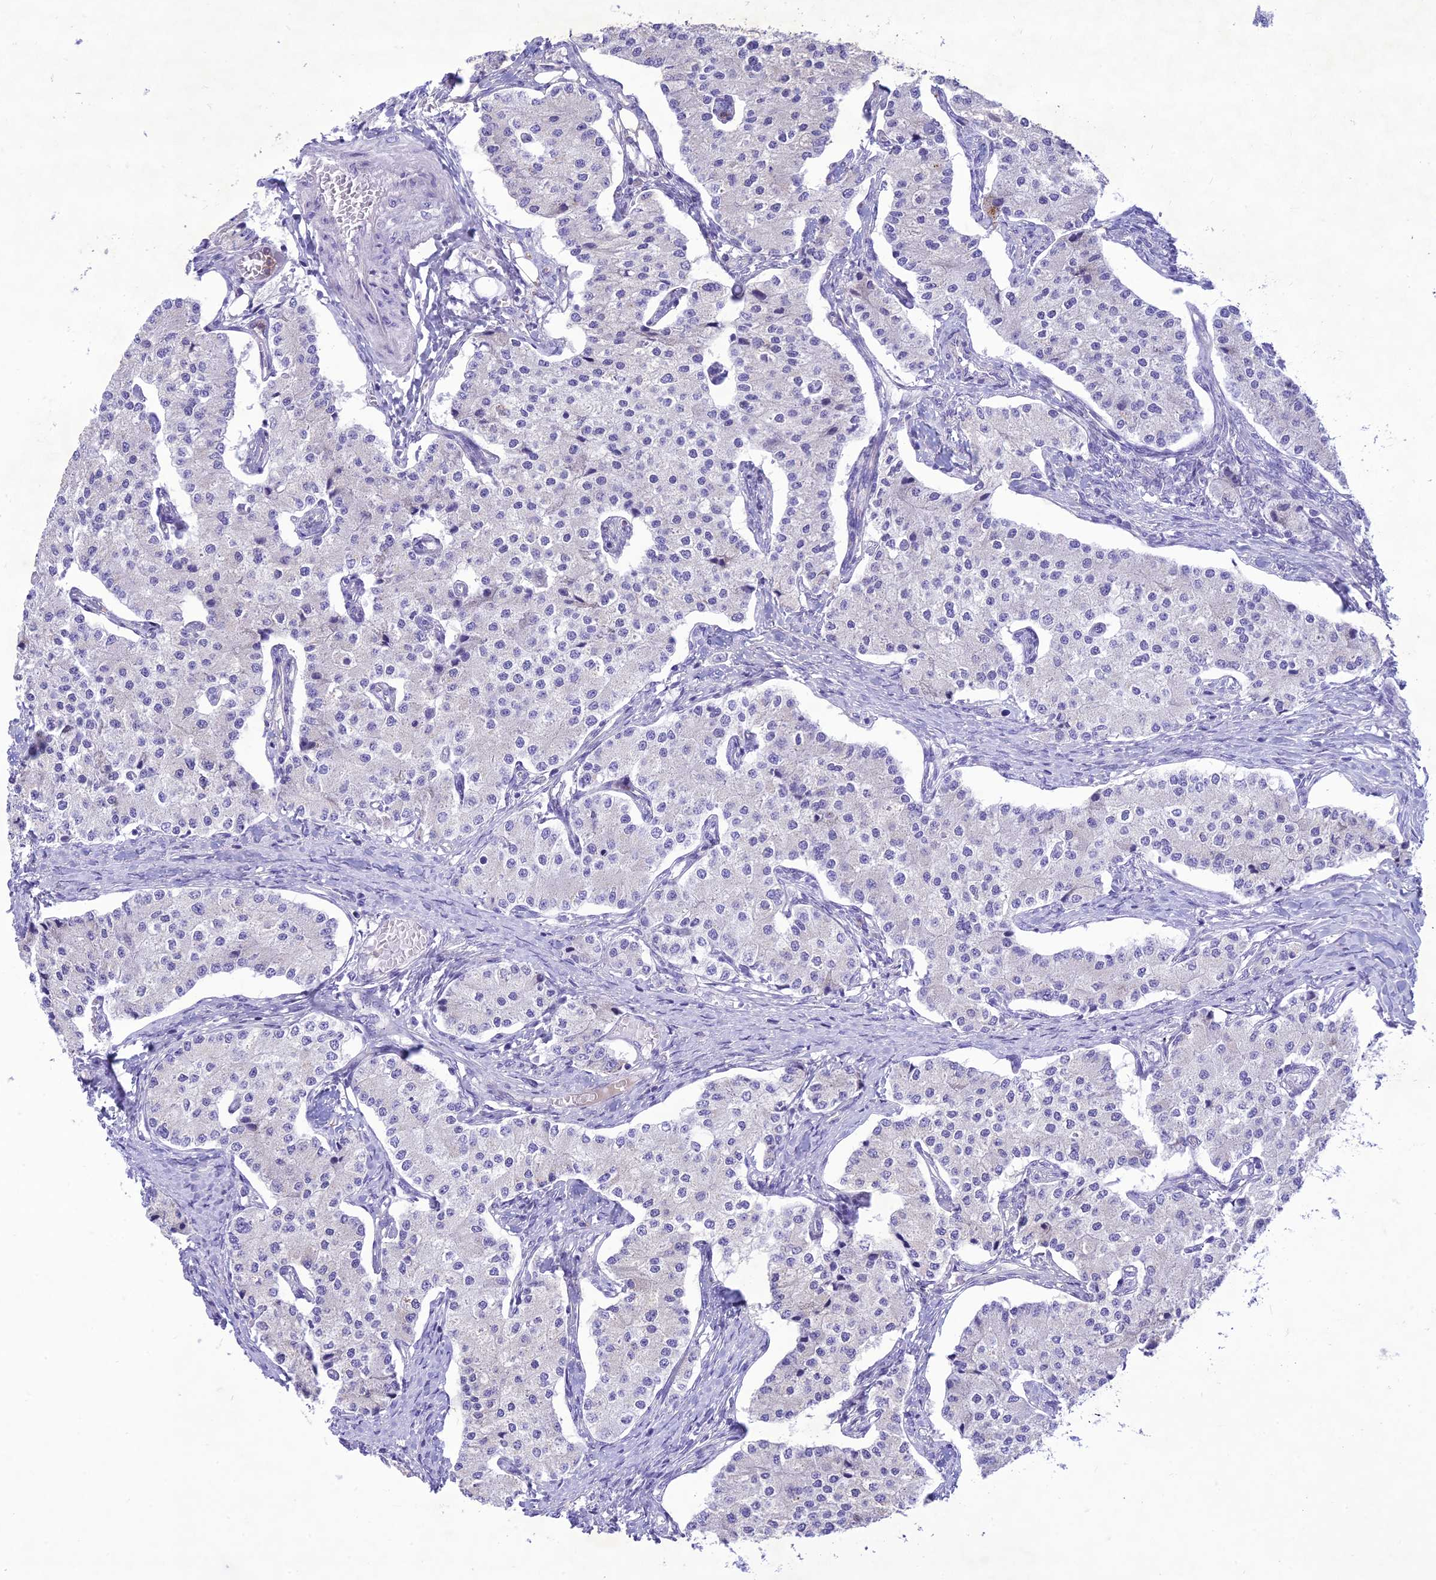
{"staining": {"intensity": "negative", "quantity": "none", "location": "none"}, "tissue": "carcinoid", "cell_type": "Tumor cells", "image_type": "cancer", "snomed": [{"axis": "morphology", "description": "Carcinoid, malignant, NOS"}, {"axis": "topography", "description": "Colon"}], "caption": "High power microscopy photomicrograph of an immunohistochemistry micrograph of malignant carcinoid, revealing no significant expression in tumor cells. The staining is performed using DAB brown chromogen with nuclei counter-stained in using hematoxylin.", "gene": "SLC13A5", "patient": {"sex": "female", "age": 52}}